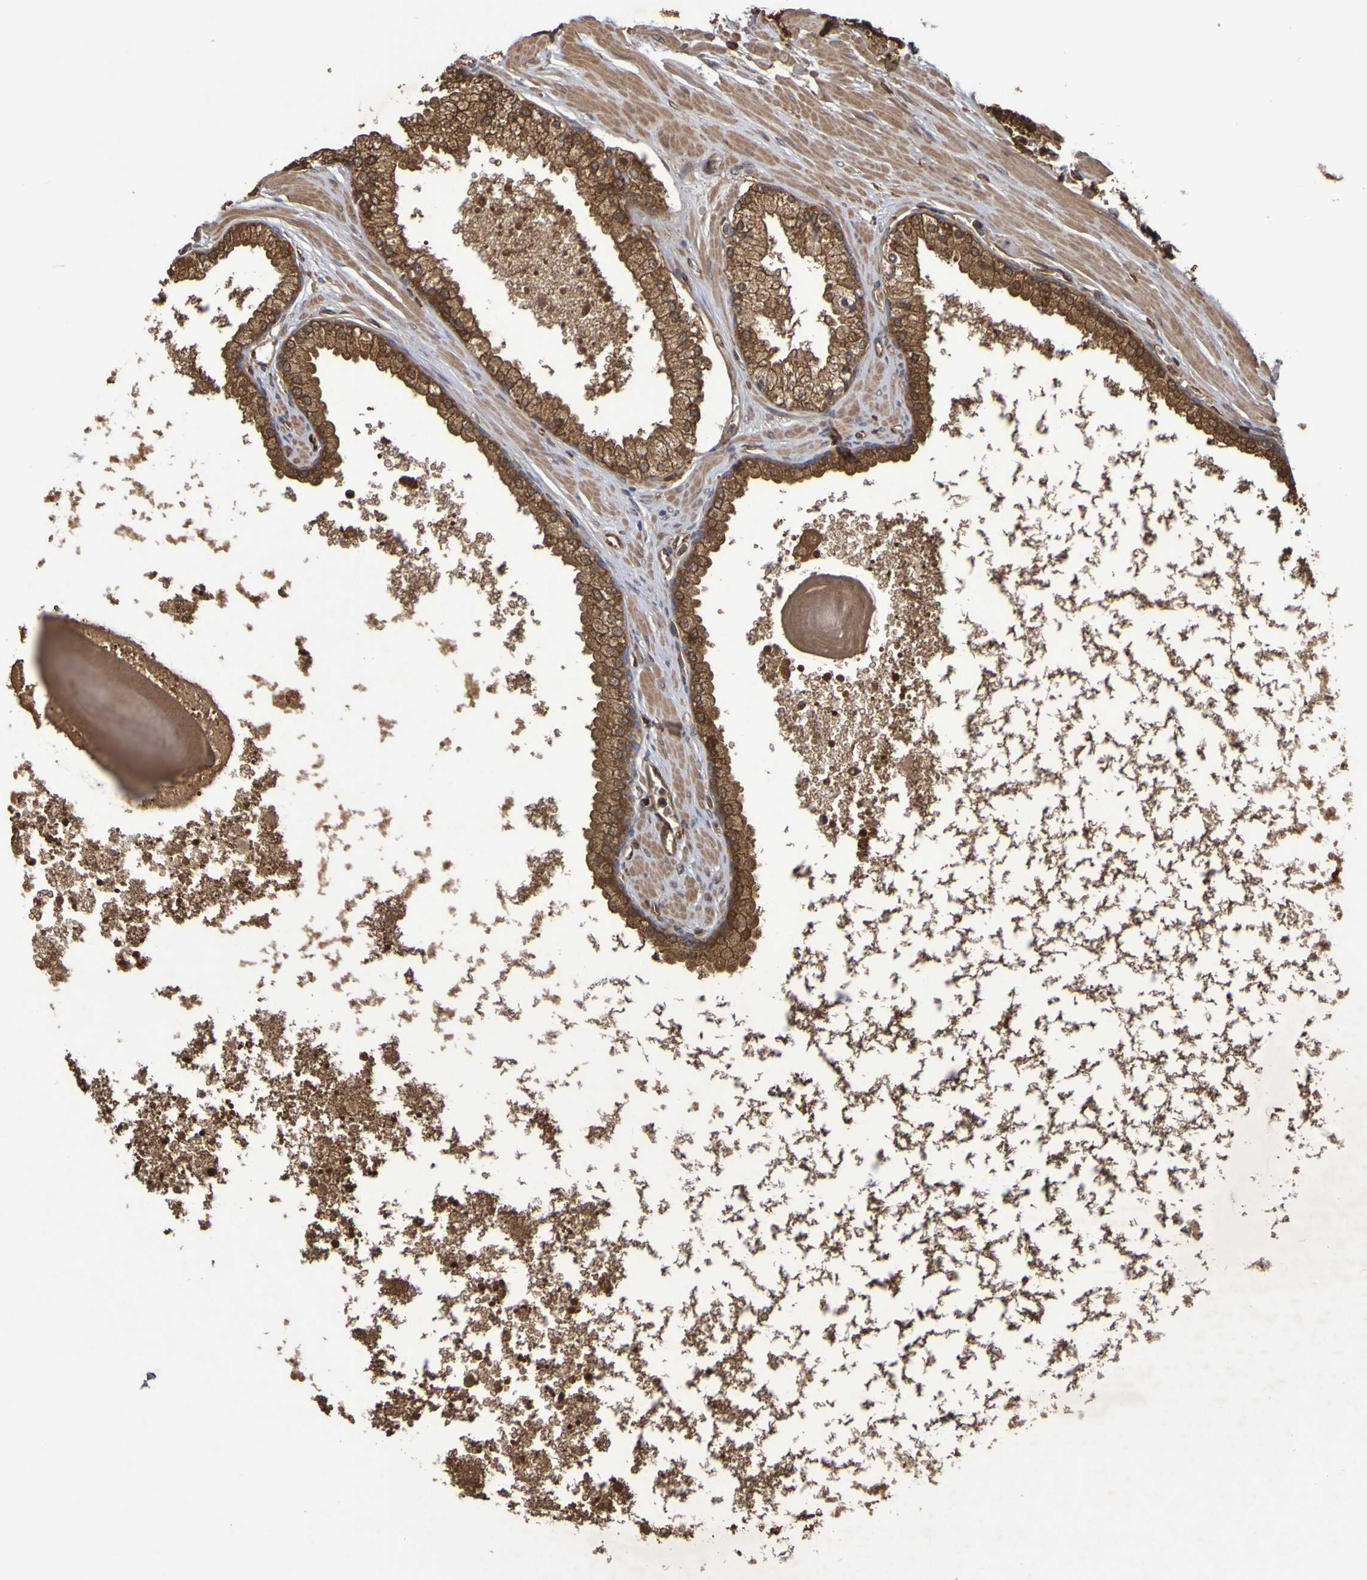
{"staining": {"intensity": "strong", "quantity": ">75%", "location": "cytoplasmic/membranous"}, "tissue": "prostate cancer", "cell_type": "Tumor cells", "image_type": "cancer", "snomed": [{"axis": "morphology", "description": "Adenocarcinoma, High grade"}, {"axis": "topography", "description": "Prostate"}], "caption": "Protein staining displays strong cytoplasmic/membranous expression in about >75% of tumor cells in prostate cancer.", "gene": "SERPINB6", "patient": {"sex": "male", "age": 65}}